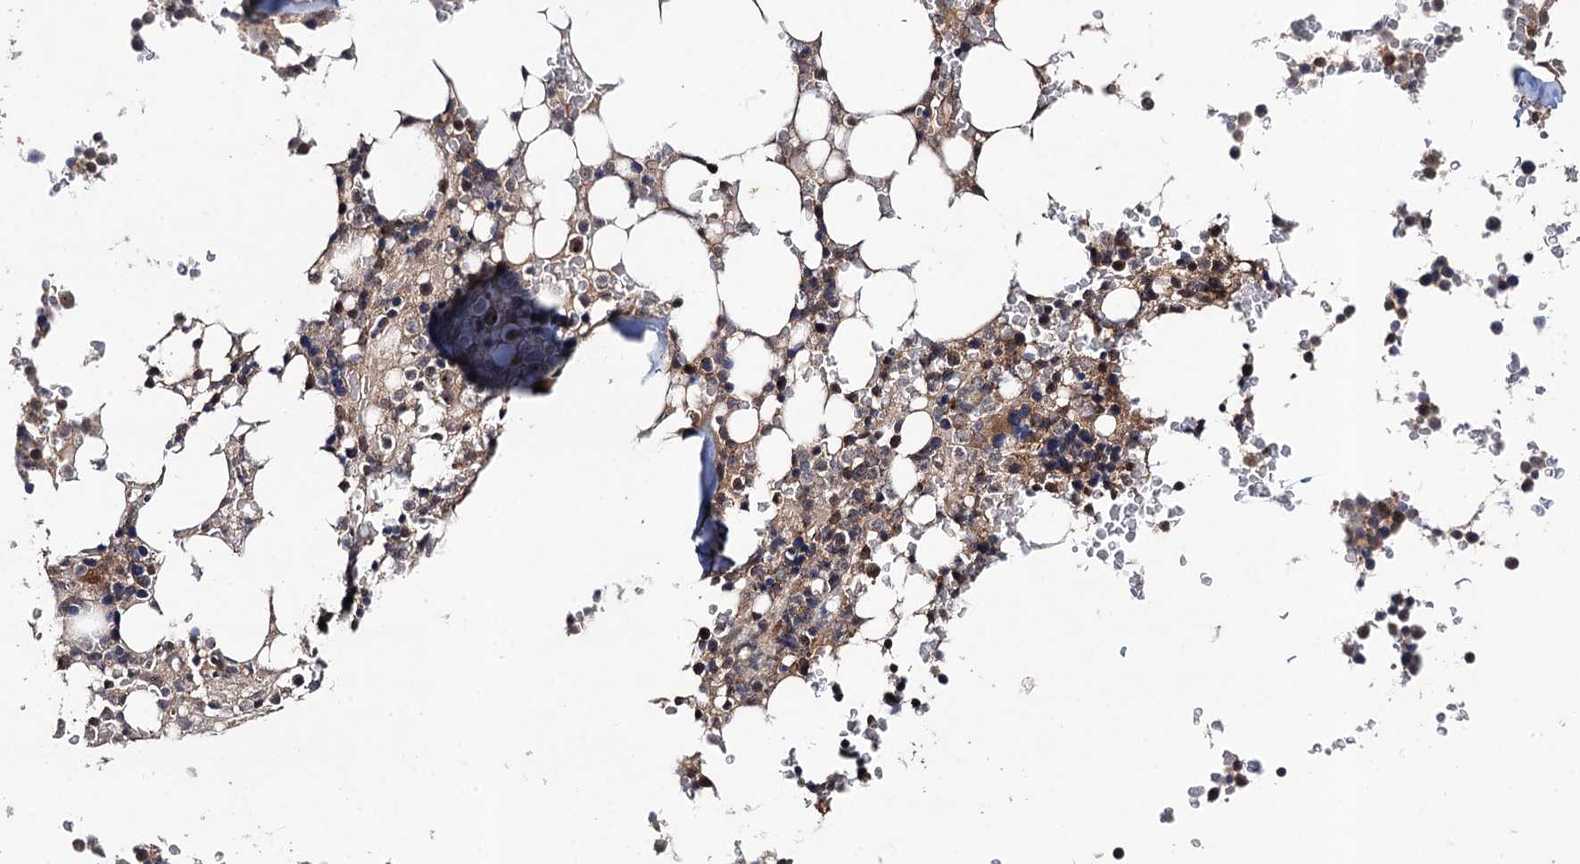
{"staining": {"intensity": "moderate", "quantity": "<25%", "location": "cytoplasmic/membranous"}, "tissue": "bone marrow", "cell_type": "Hematopoietic cells", "image_type": "normal", "snomed": [{"axis": "morphology", "description": "Normal tissue, NOS"}, {"axis": "topography", "description": "Bone marrow"}], "caption": "High-power microscopy captured an immunohistochemistry micrograph of benign bone marrow, revealing moderate cytoplasmic/membranous positivity in approximately <25% of hematopoietic cells.", "gene": "KXD1", "patient": {"sex": "male", "age": 58}}